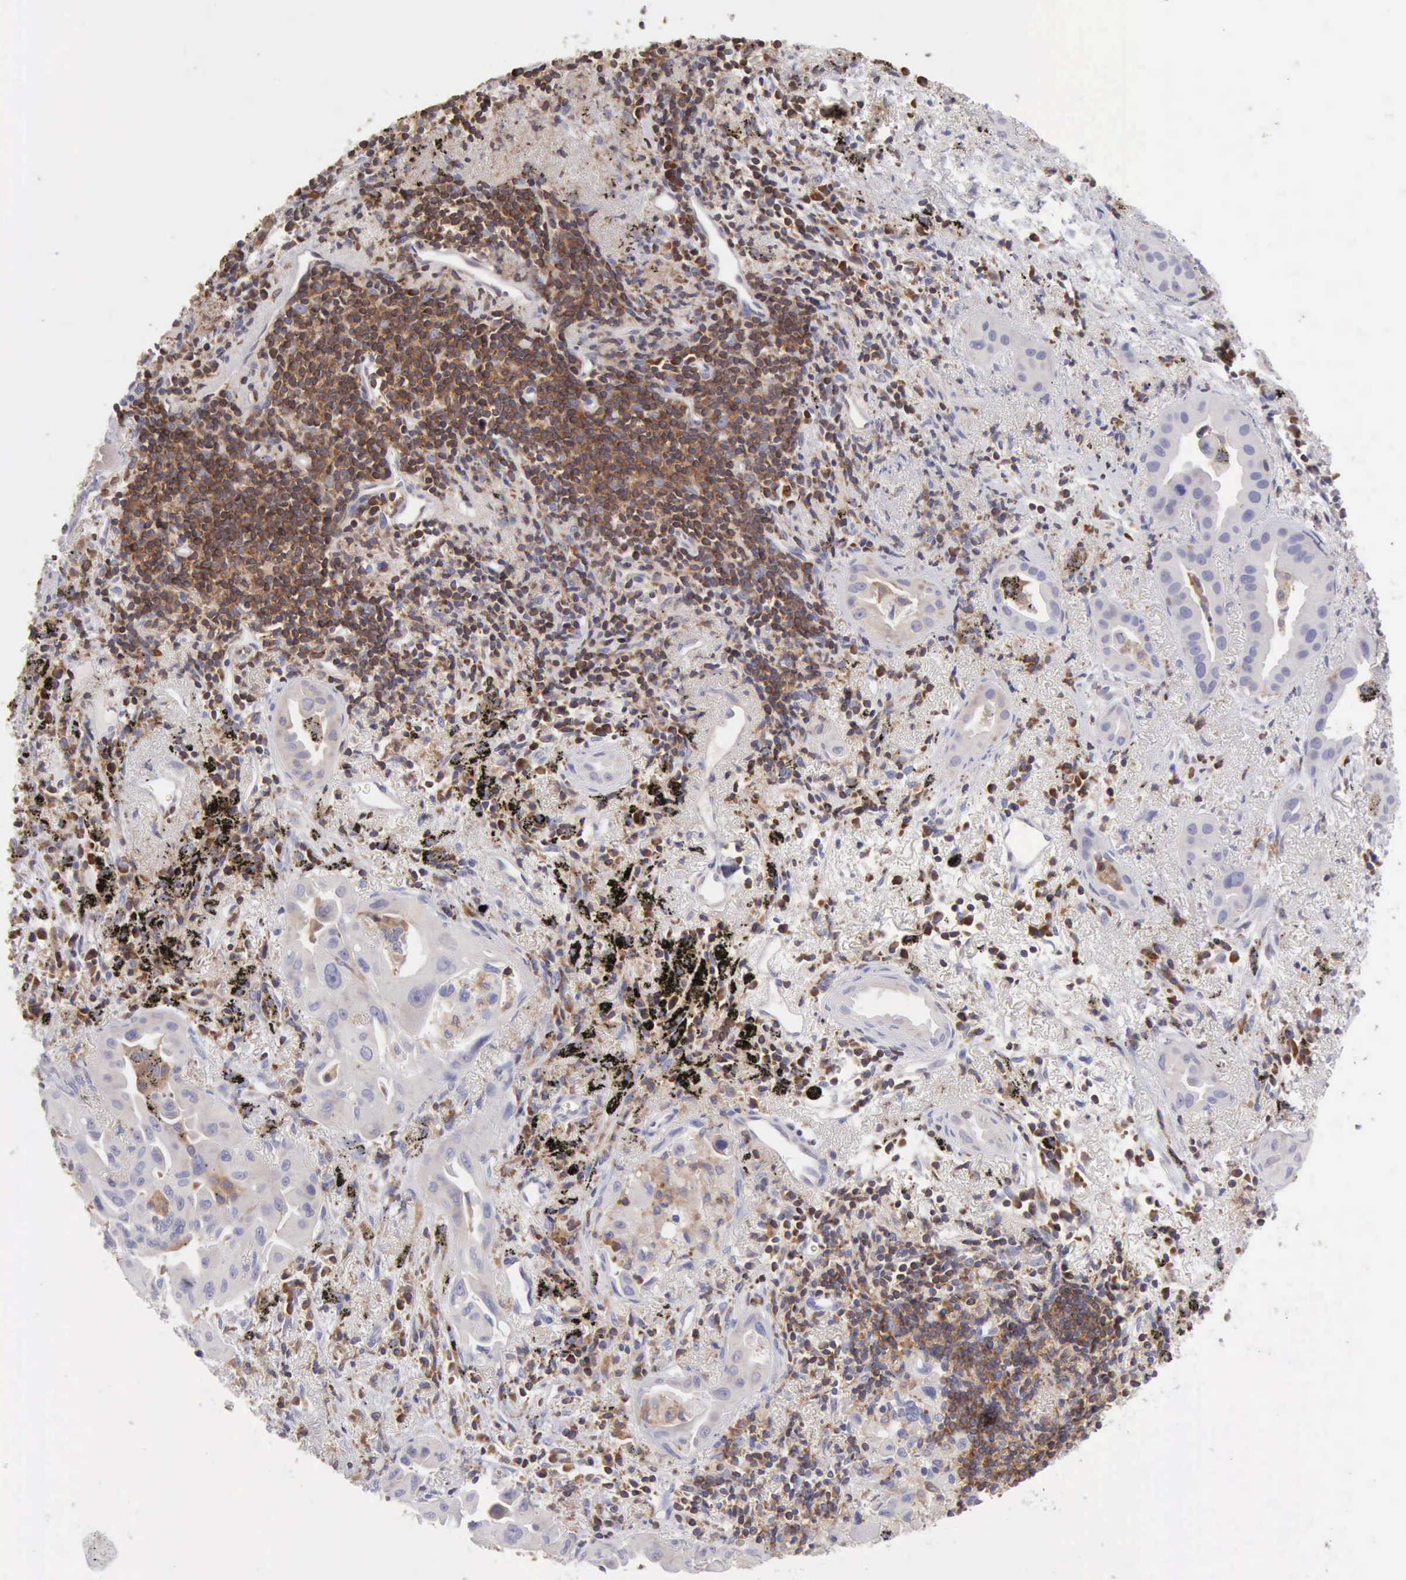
{"staining": {"intensity": "negative", "quantity": "none", "location": "none"}, "tissue": "lung cancer", "cell_type": "Tumor cells", "image_type": "cancer", "snomed": [{"axis": "morphology", "description": "Adenocarcinoma, NOS"}, {"axis": "topography", "description": "Lung"}], "caption": "IHC of lung cancer exhibits no staining in tumor cells.", "gene": "SASH3", "patient": {"sex": "male", "age": 68}}